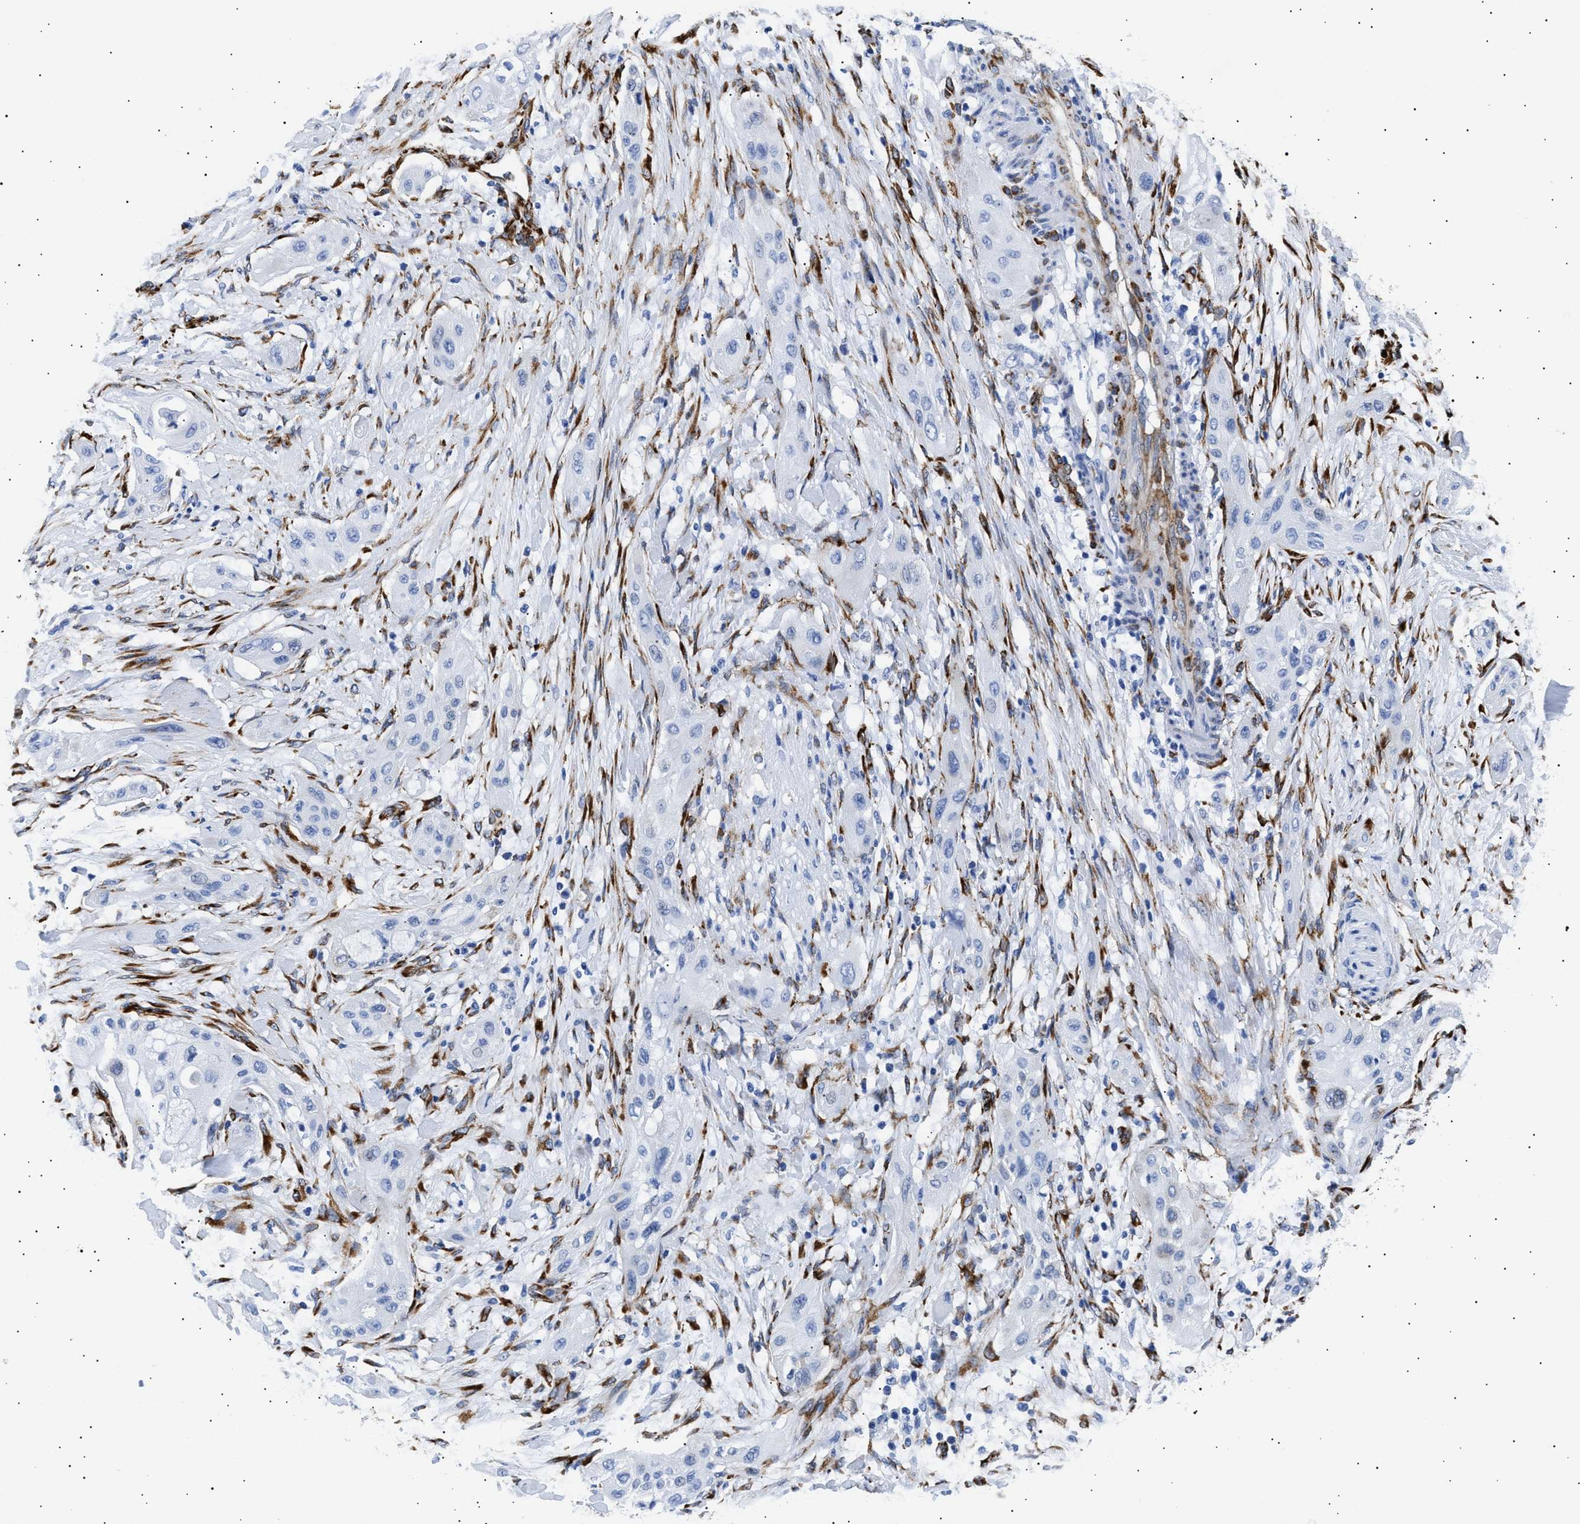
{"staining": {"intensity": "negative", "quantity": "none", "location": "none"}, "tissue": "lung cancer", "cell_type": "Tumor cells", "image_type": "cancer", "snomed": [{"axis": "morphology", "description": "Squamous cell carcinoma, NOS"}, {"axis": "topography", "description": "Lung"}], "caption": "Tumor cells show no significant protein staining in lung cancer (squamous cell carcinoma).", "gene": "HEMGN", "patient": {"sex": "female", "age": 47}}